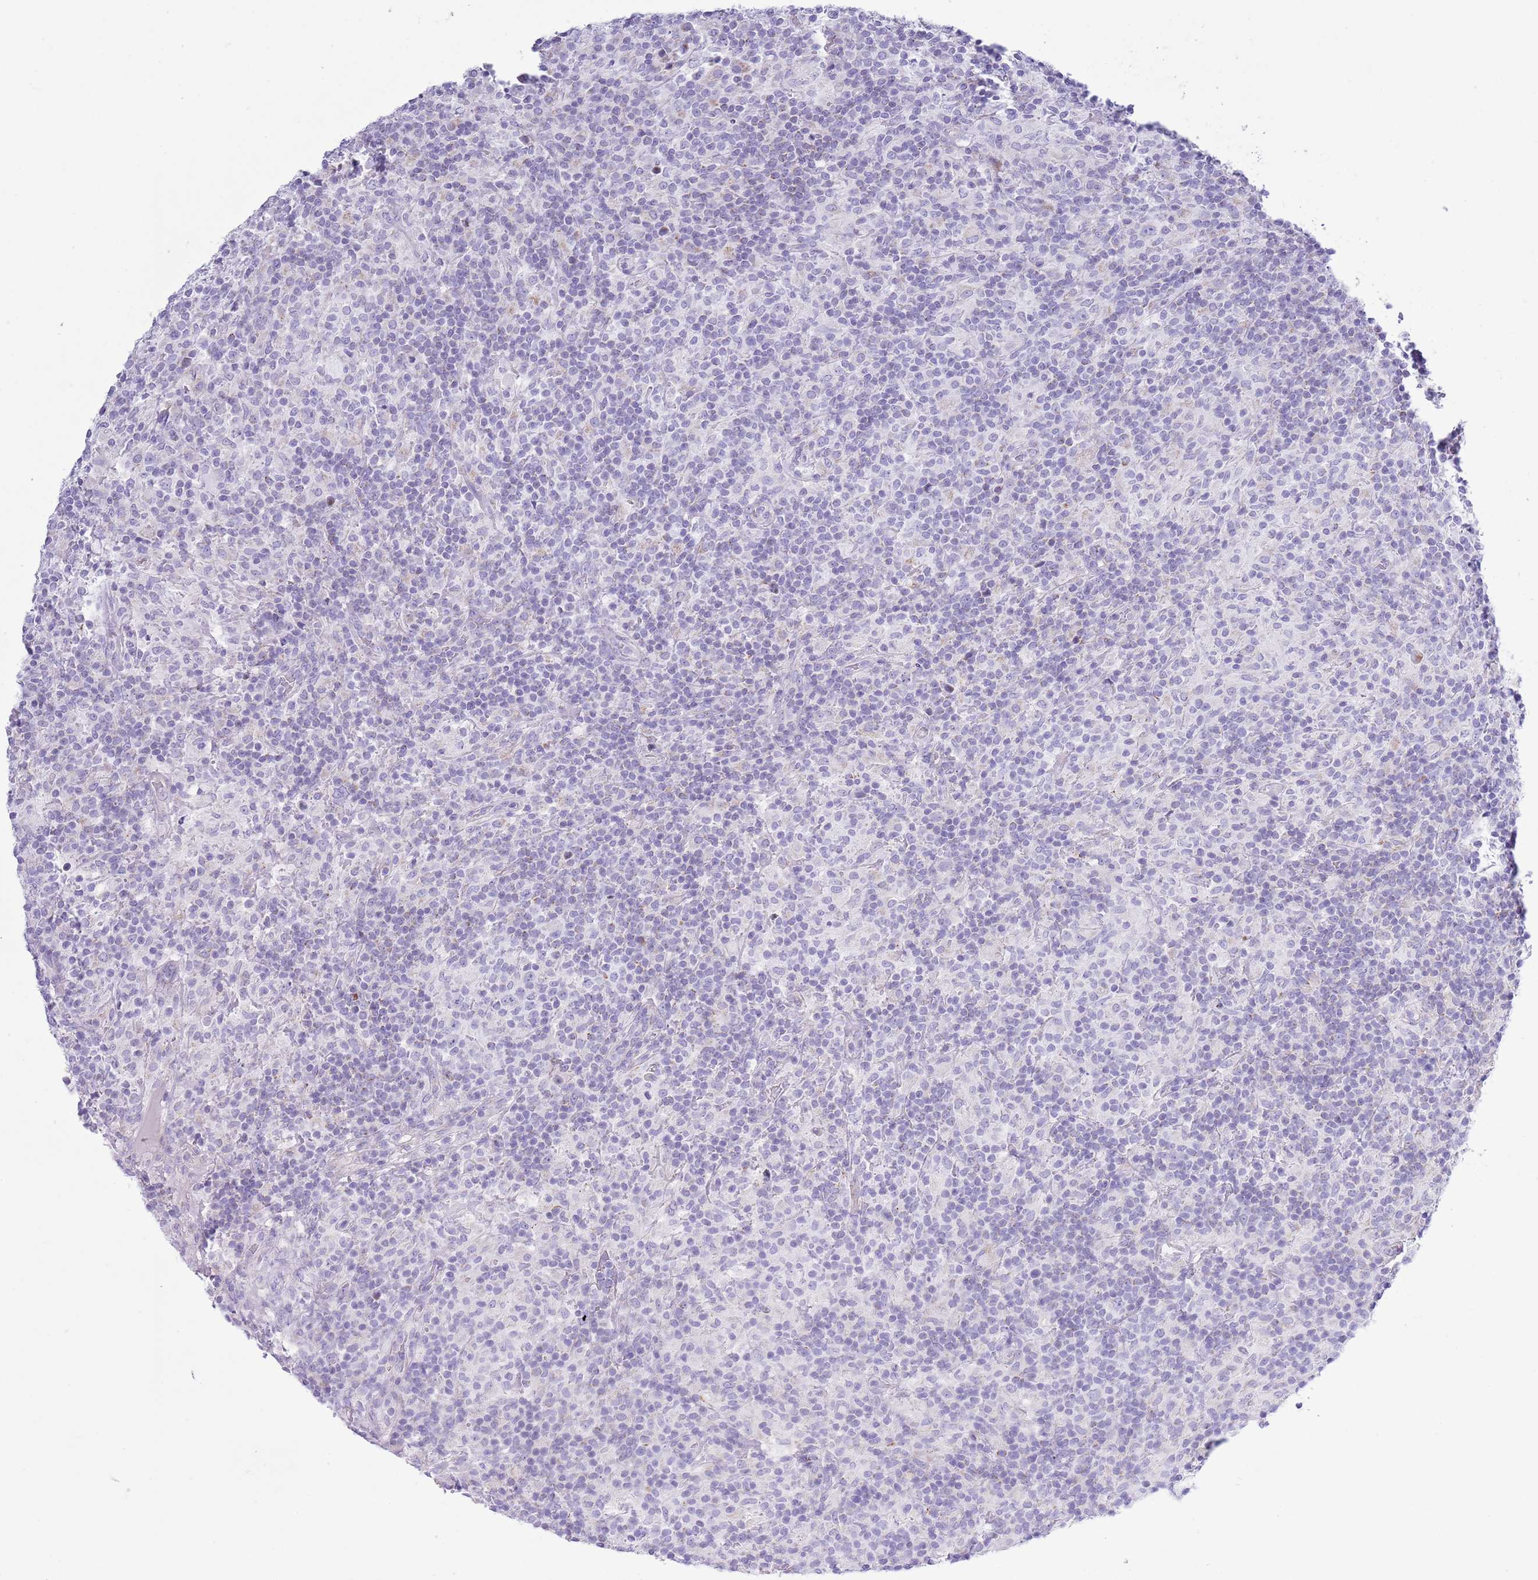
{"staining": {"intensity": "negative", "quantity": "none", "location": "none"}, "tissue": "lymphoma", "cell_type": "Tumor cells", "image_type": "cancer", "snomed": [{"axis": "morphology", "description": "Hodgkin's disease, NOS"}, {"axis": "topography", "description": "Lymph node"}], "caption": "IHC of Hodgkin's disease exhibits no positivity in tumor cells.", "gene": "MOCOS", "patient": {"sex": "male", "age": 70}}